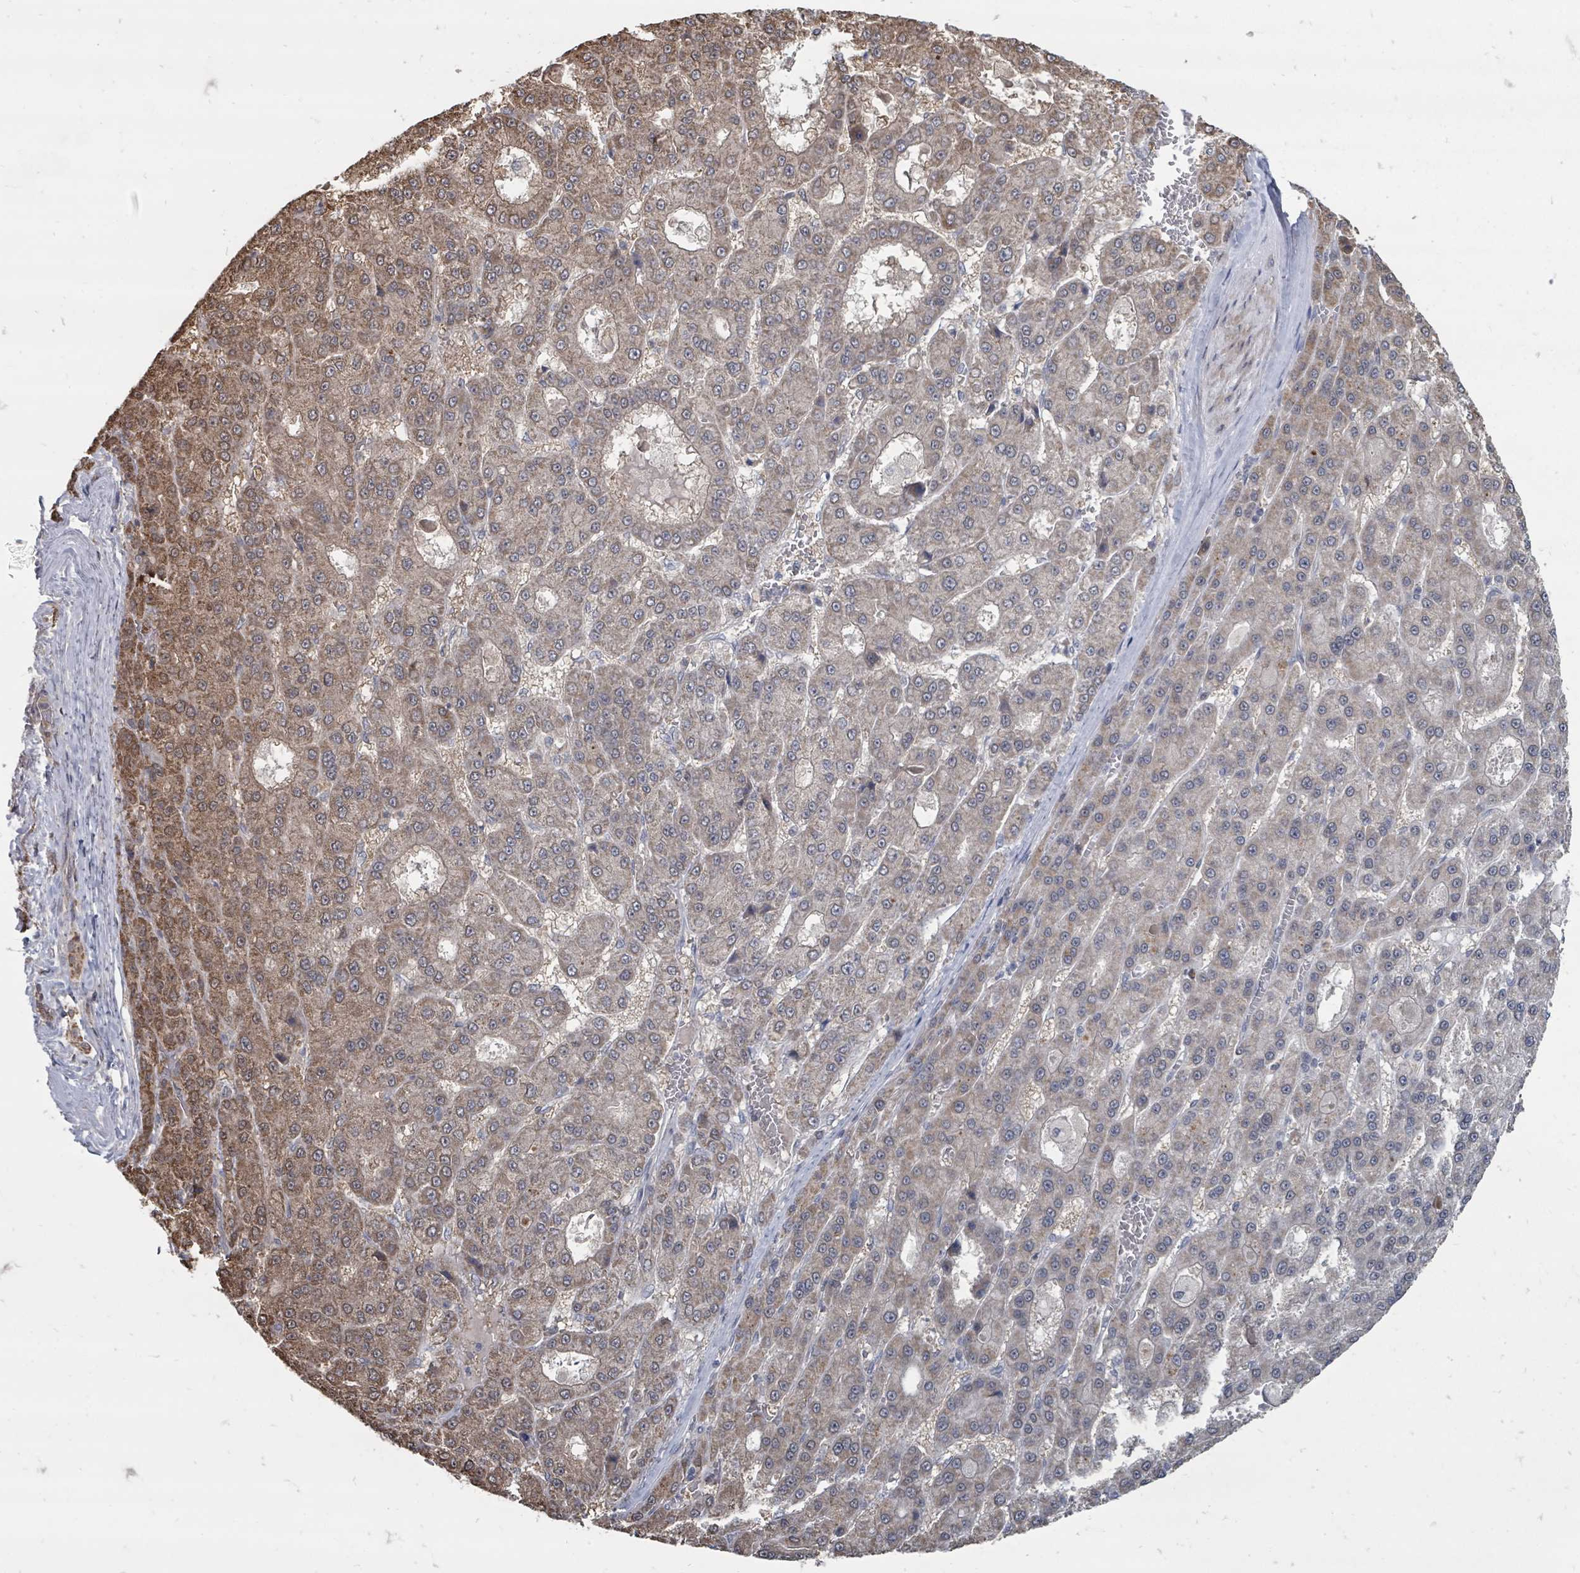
{"staining": {"intensity": "moderate", "quantity": "<25%", "location": "cytoplasmic/membranous"}, "tissue": "liver cancer", "cell_type": "Tumor cells", "image_type": "cancer", "snomed": [{"axis": "morphology", "description": "Carcinoma, Hepatocellular, NOS"}, {"axis": "topography", "description": "Liver"}], "caption": "Human liver hepatocellular carcinoma stained with a brown dye shows moderate cytoplasmic/membranous positive positivity in approximately <25% of tumor cells.", "gene": "MAGOHB", "patient": {"sex": "male", "age": 70}}